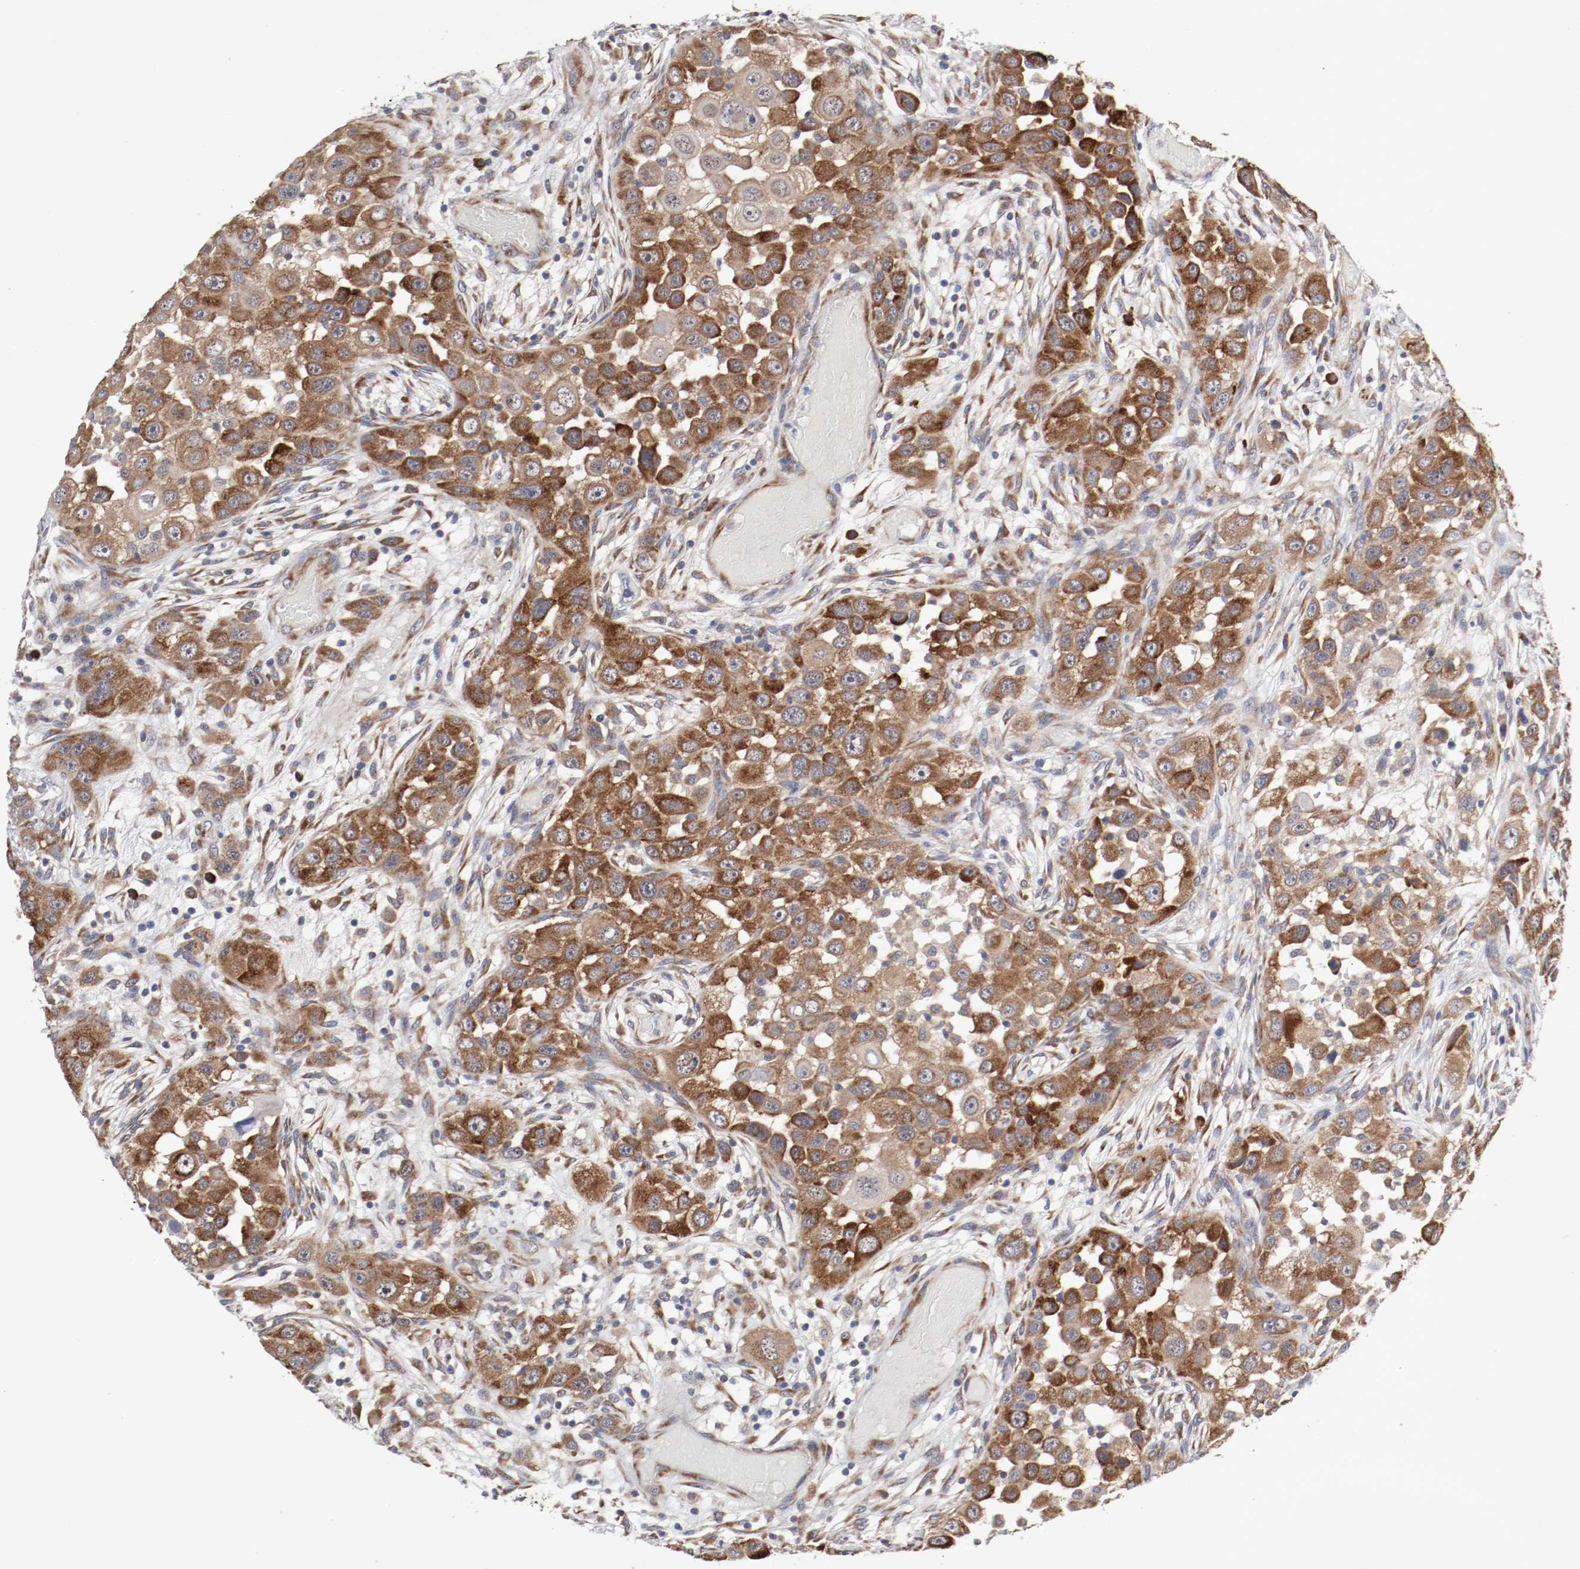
{"staining": {"intensity": "weak", "quantity": ">75%", "location": "cytoplasmic/membranous"}, "tissue": "head and neck cancer", "cell_type": "Tumor cells", "image_type": "cancer", "snomed": [{"axis": "morphology", "description": "Carcinoma, NOS"}, {"axis": "topography", "description": "Head-Neck"}], "caption": "The photomicrograph demonstrates immunohistochemical staining of carcinoma (head and neck). There is weak cytoplasmic/membranous expression is present in approximately >75% of tumor cells. (DAB (3,3'-diaminobenzidine) IHC, brown staining for protein, blue staining for nuclei).", "gene": "FKBP3", "patient": {"sex": "male", "age": 87}}